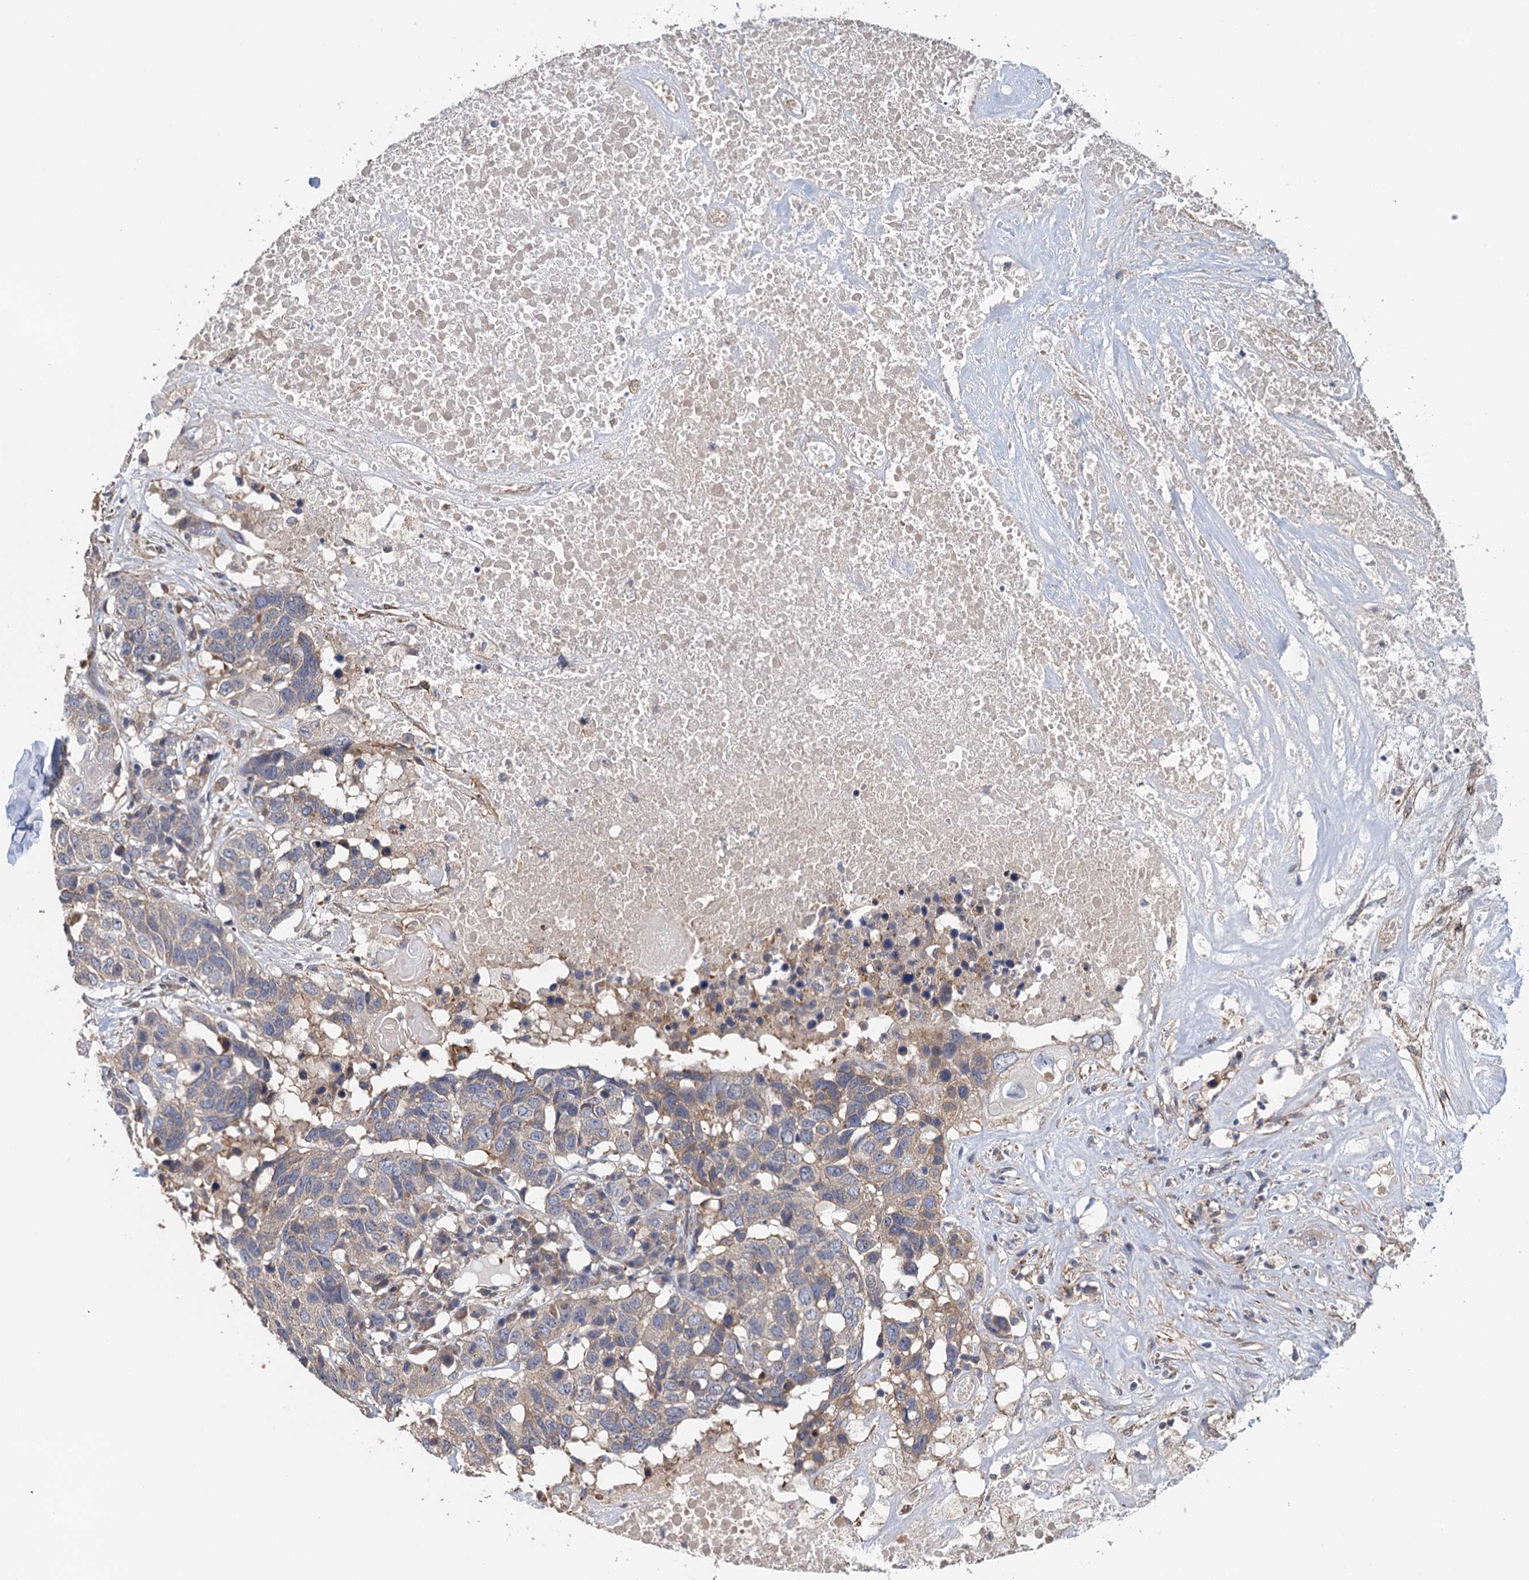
{"staining": {"intensity": "weak", "quantity": "<25%", "location": "cytoplasmic/membranous"}, "tissue": "head and neck cancer", "cell_type": "Tumor cells", "image_type": "cancer", "snomed": [{"axis": "morphology", "description": "Squamous cell carcinoma, NOS"}, {"axis": "topography", "description": "Head-Neck"}], "caption": "High power microscopy photomicrograph of an IHC histopathology image of head and neck squamous cell carcinoma, revealing no significant staining in tumor cells.", "gene": "MEAK7", "patient": {"sex": "male", "age": 66}}